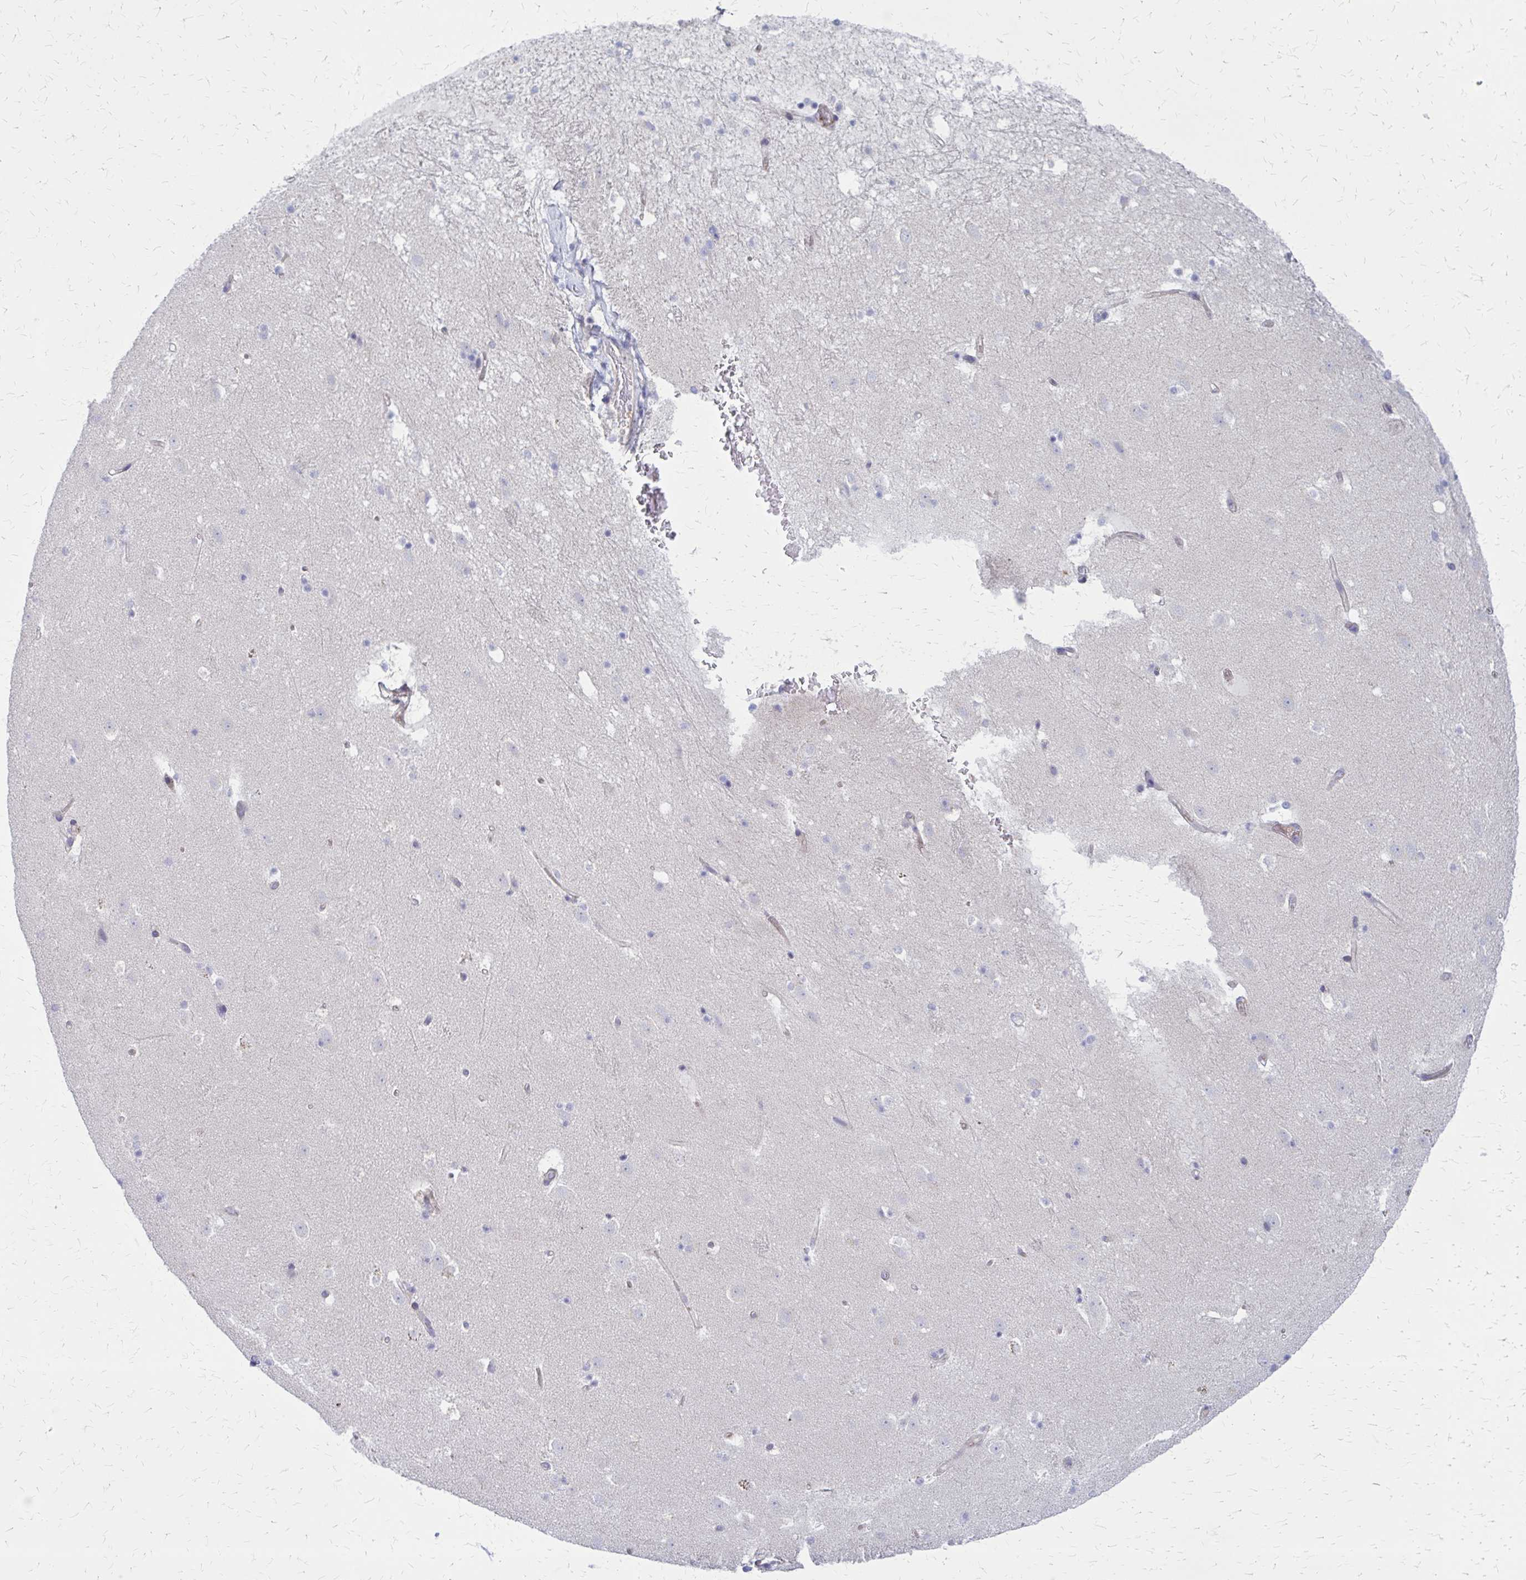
{"staining": {"intensity": "weak", "quantity": "<25%", "location": "cytoplasmic/membranous"}, "tissue": "caudate", "cell_type": "Glial cells", "image_type": "normal", "snomed": [{"axis": "morphology", "description": "Normal tissue, NOS"}, {"axis": "topography", "description": "Lateral ventricle wall"}], "caption": "The image demonstrates no significant expression in glial cells of caudate.", "gene": "GLYATL2", "patient": {"sex": "male", "age": 37}}